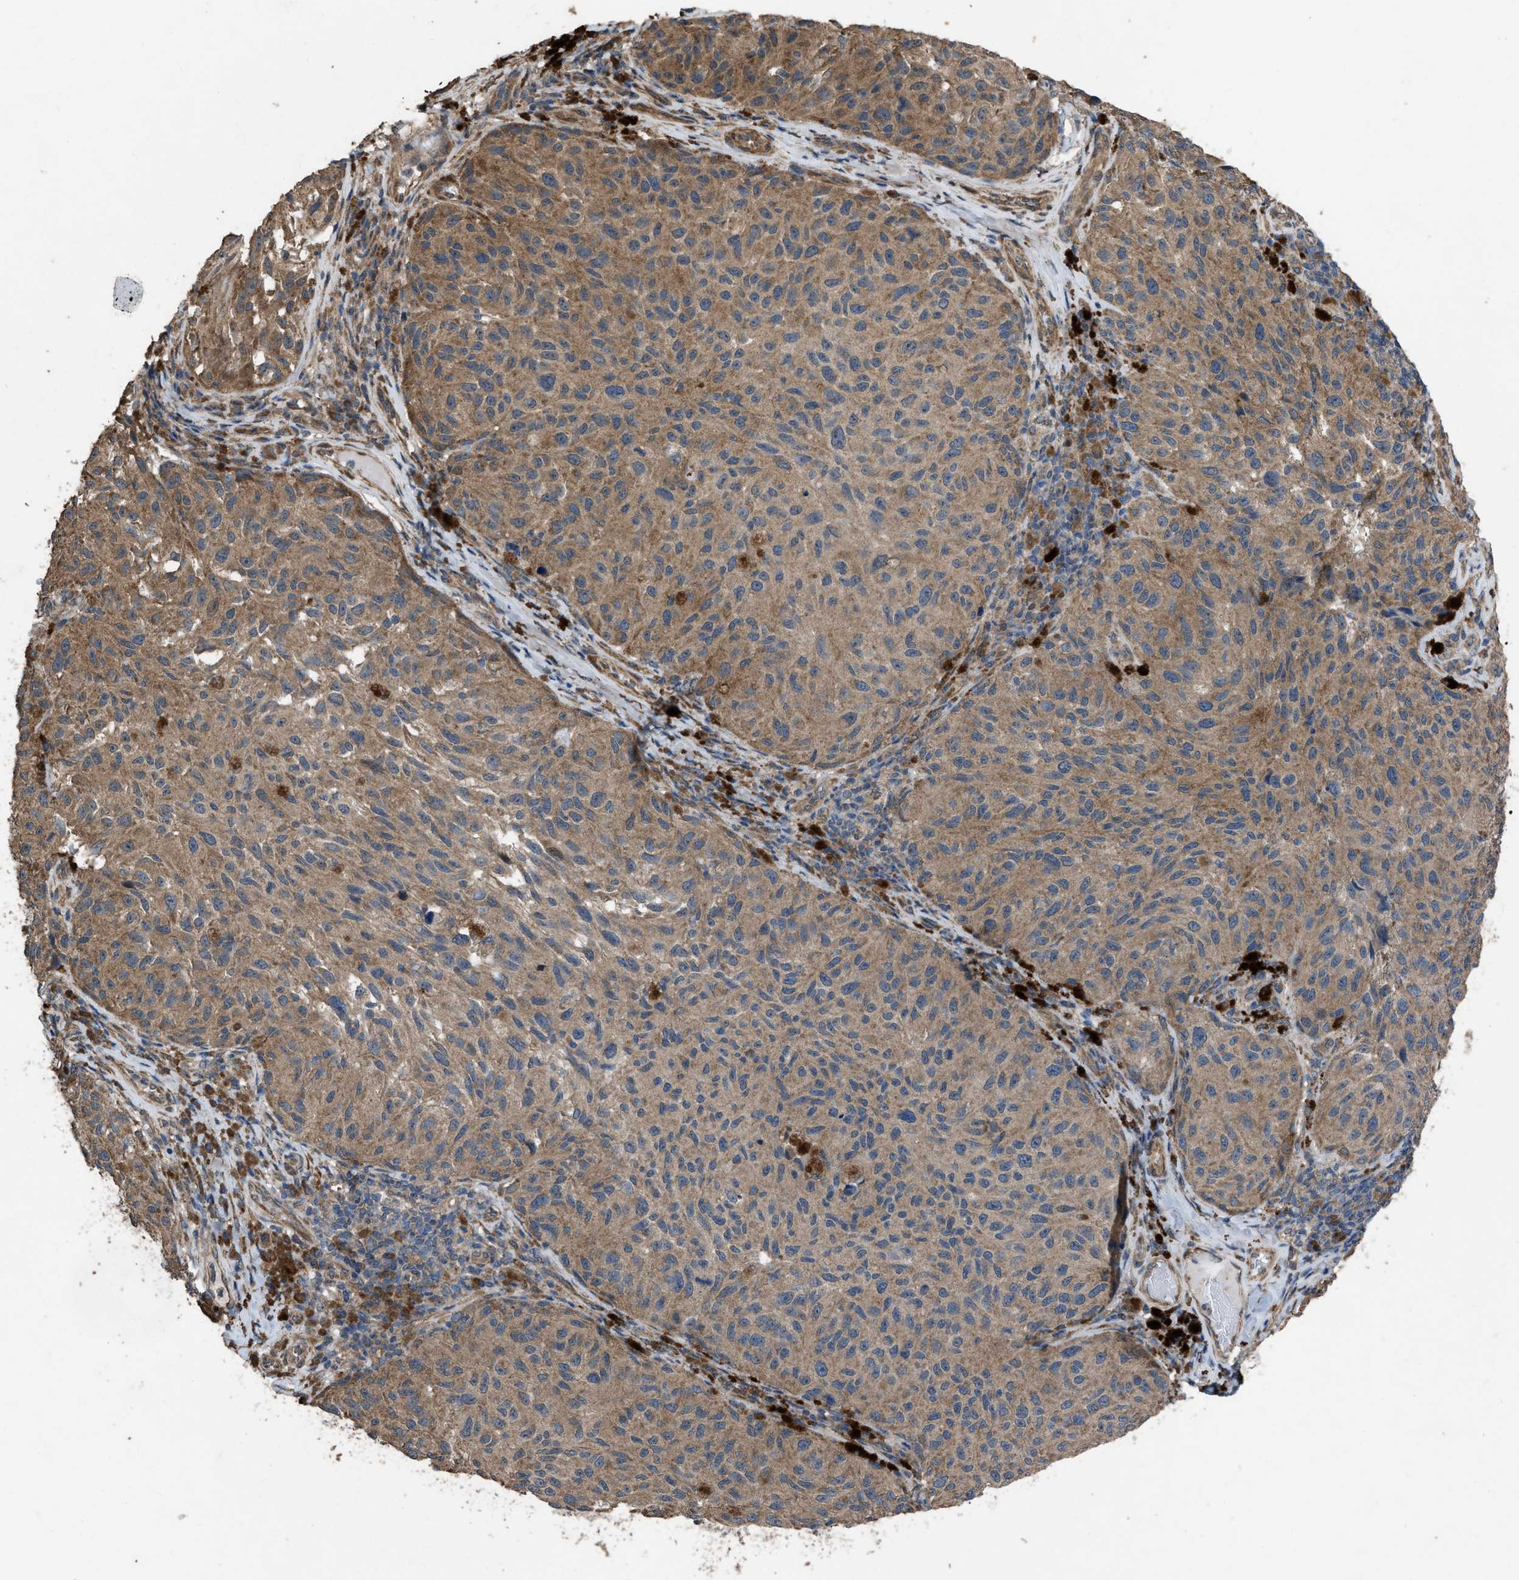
{"staining": {"intensity": "moderate", "quantity": ">75%", "location": "cytoplasmic/membranous"}, "tissue": "melanoma", "cell_type": "Tumor cells", "image_type": "cancer", "snomed": [{"axis": "morphology", "description": "Malignant melanoma, NOS"}, {"axis": "topography", "description": "Skin"}], "caption": "Human melanoma stained with a brown dye demonstrates moderate cytoplasmic/membranous positive expression in approximately >75% of tumor cells.", "gene": "ARL6", "patient": {"sex": "female", "age": 73}}